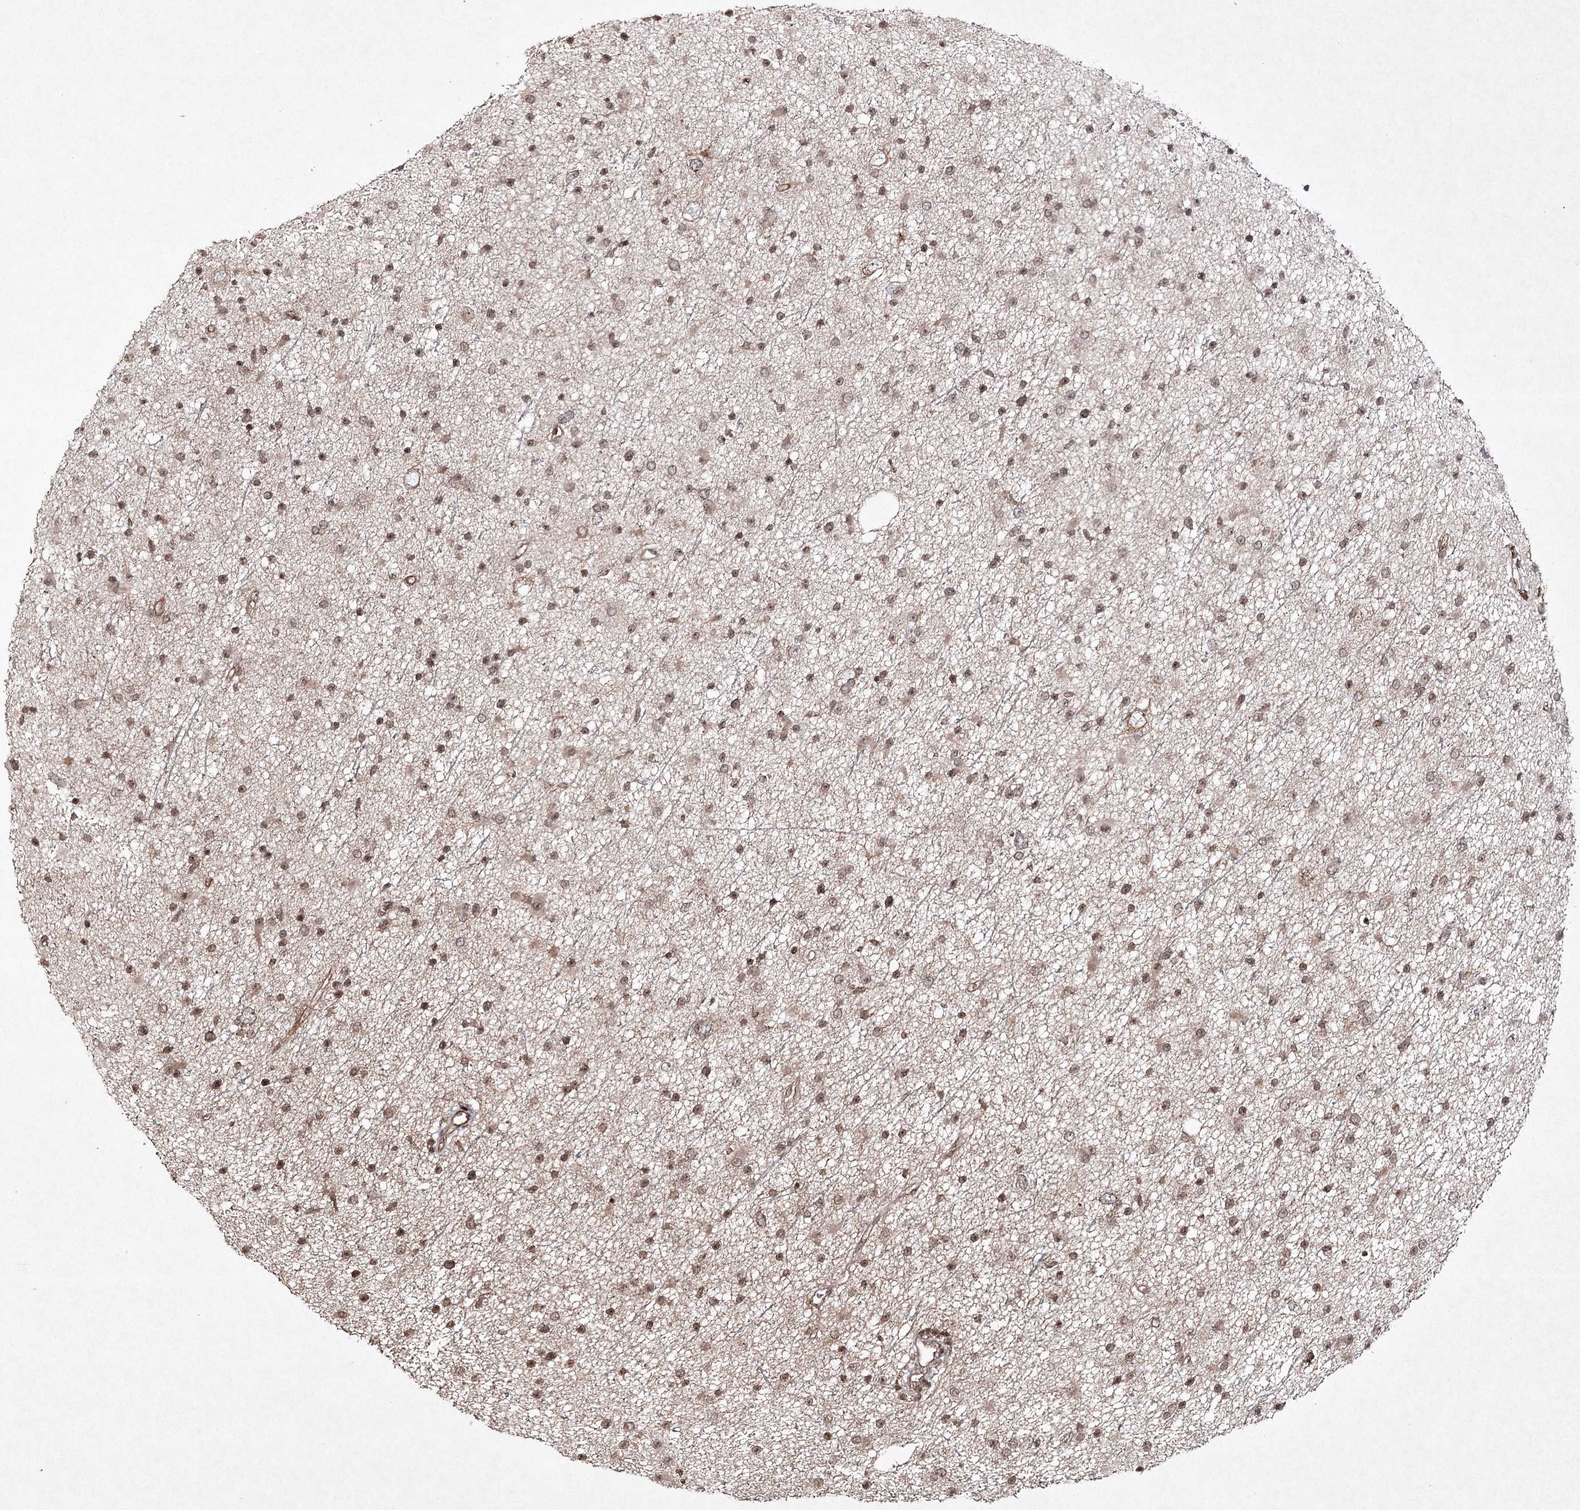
{"staining": {"intensity": "weak", "quantity": "25%-75%", "location": "cytoplasmic/membranous"}, "tissue": "glioma", "cell_type": "Tumor cells", "image_type": "cancer", "snomed": [{"axis": "morphology", "description": "Glioma, malignant, Low grade"}, {"axis": "topography", "description": "Cerebral cortex"}], "caption": "Immunohistochemistry histopathology image of neoplastic tissue: malignant low-grade glioma stained using immunohistochemistry (IHC) reveals low levels of weak protein expression localized specifically in the cytoplasmic/membranous of tumor cells, appearing as a cytoplasmic/membranous brown color.", "gene": "CYP2B6", "patient": {"sex": "female", "age": 39}}